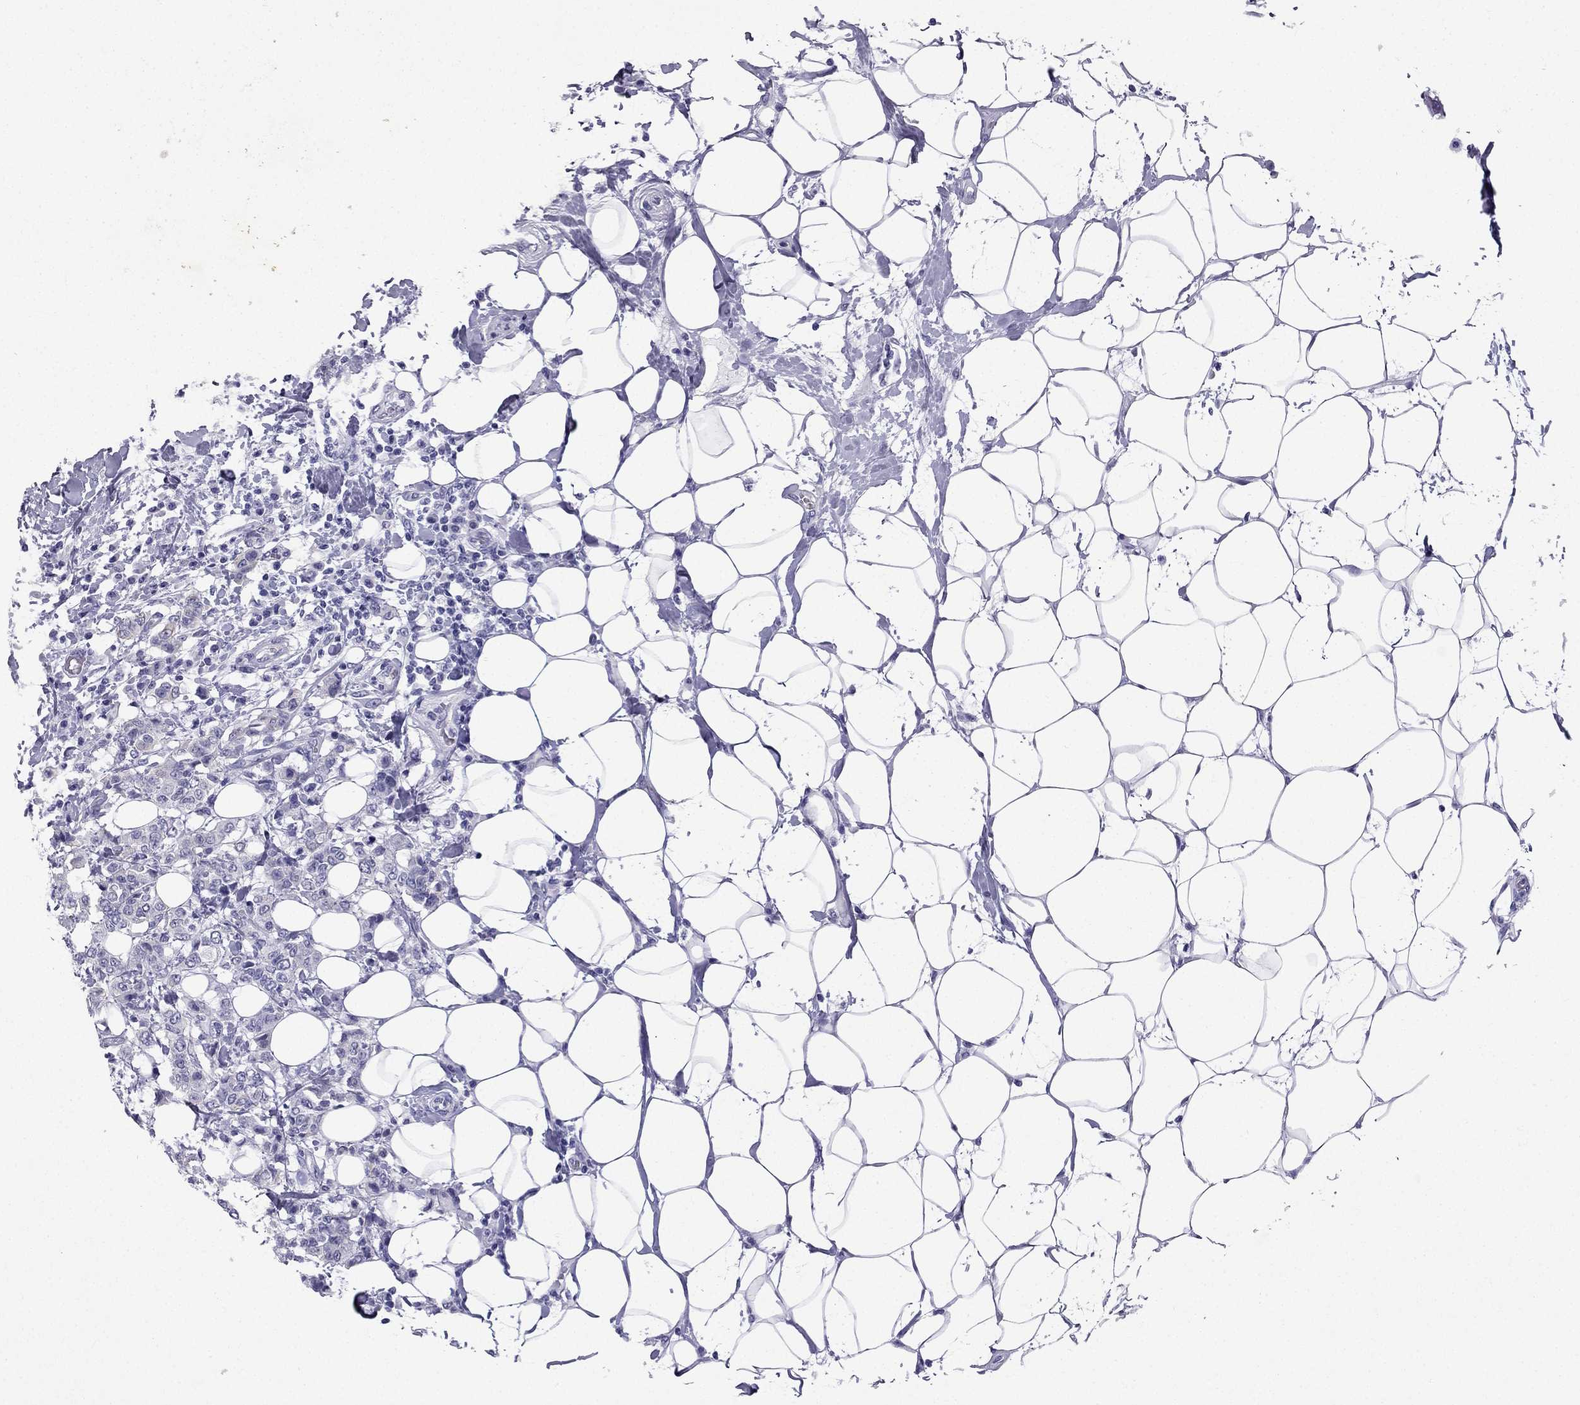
{"staining": {"intensity": "negative", "quantity": "none", "location": "none"}, "tissue": "breast cancer", "cell_type": "Tumor cells", "image_type": "cancer", "snomed": [{"axis": "morphology", "description": "Duct carcinoma"}, {"axis": "topography", "description": "Breast"}], "caption": "Protein analysis of breast cancer (infiltrating ductal carcinoma) displays no significant expression in tumor cells.", "gene": "GJA8", "patient": {"sex": "female", "age": 27}}